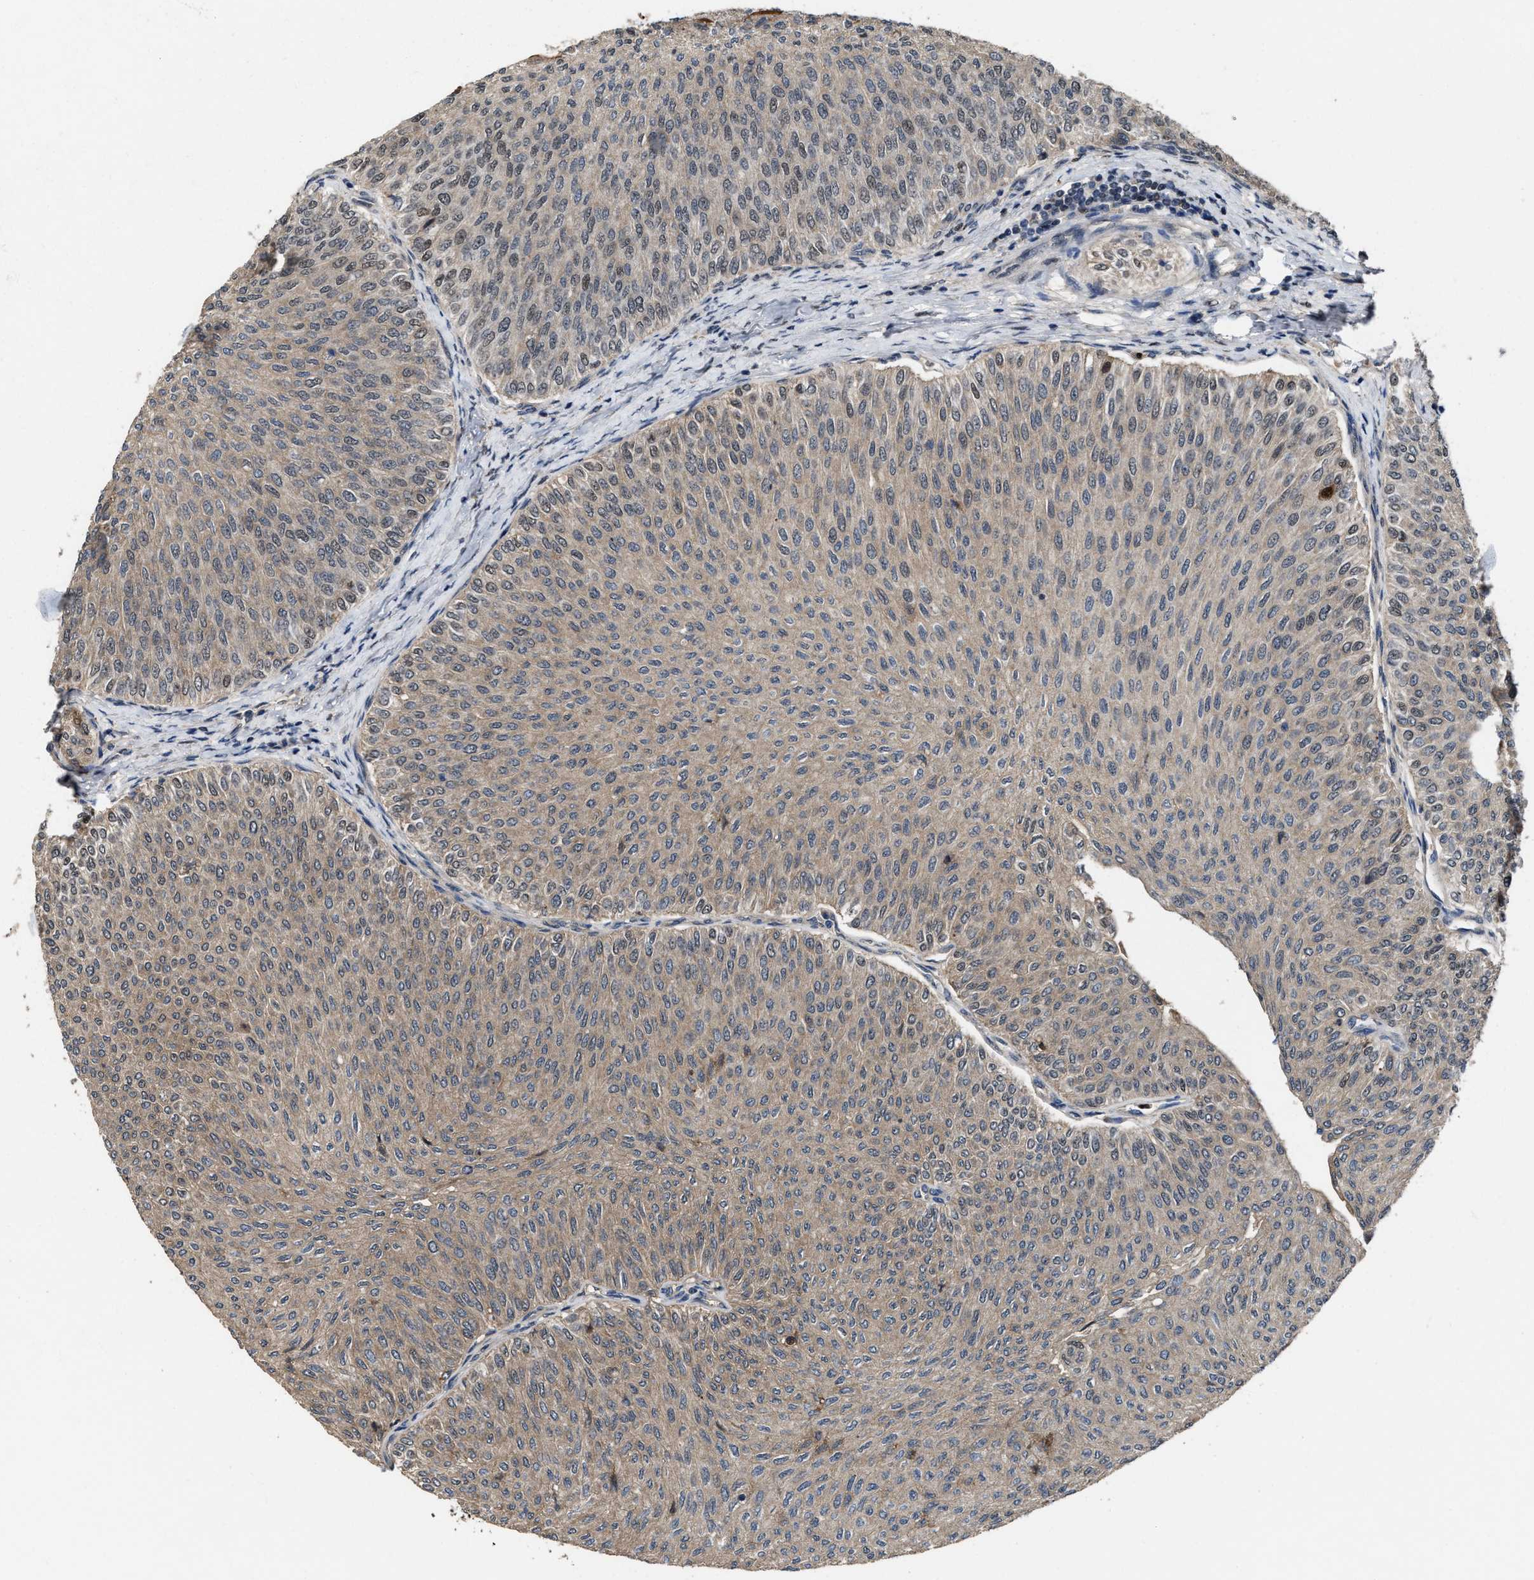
{"staining": {"intensity": "moderate", "quantity": "25%-75%", "location": "cytoplasmic/membranous,nuclear"}, "tissue": "urothelial cancer", "cell_type": "Tumor cells", "image_type": "cancer", "snomed": [{"axis": "morphology", "description": "Urothelial carcinoma, Low grade"}, {"axis": "topography", "description": "Urinary bladder"}], "caption": "Protein expression by immunohistochemistry reveals moderate cytoplasmic/membranous and nuclear staining in approximately 25%-75% of tumor cells in urothelial cancer.", "gene": "ZNF20", "patient": {"sex": "male", "age": 78}}